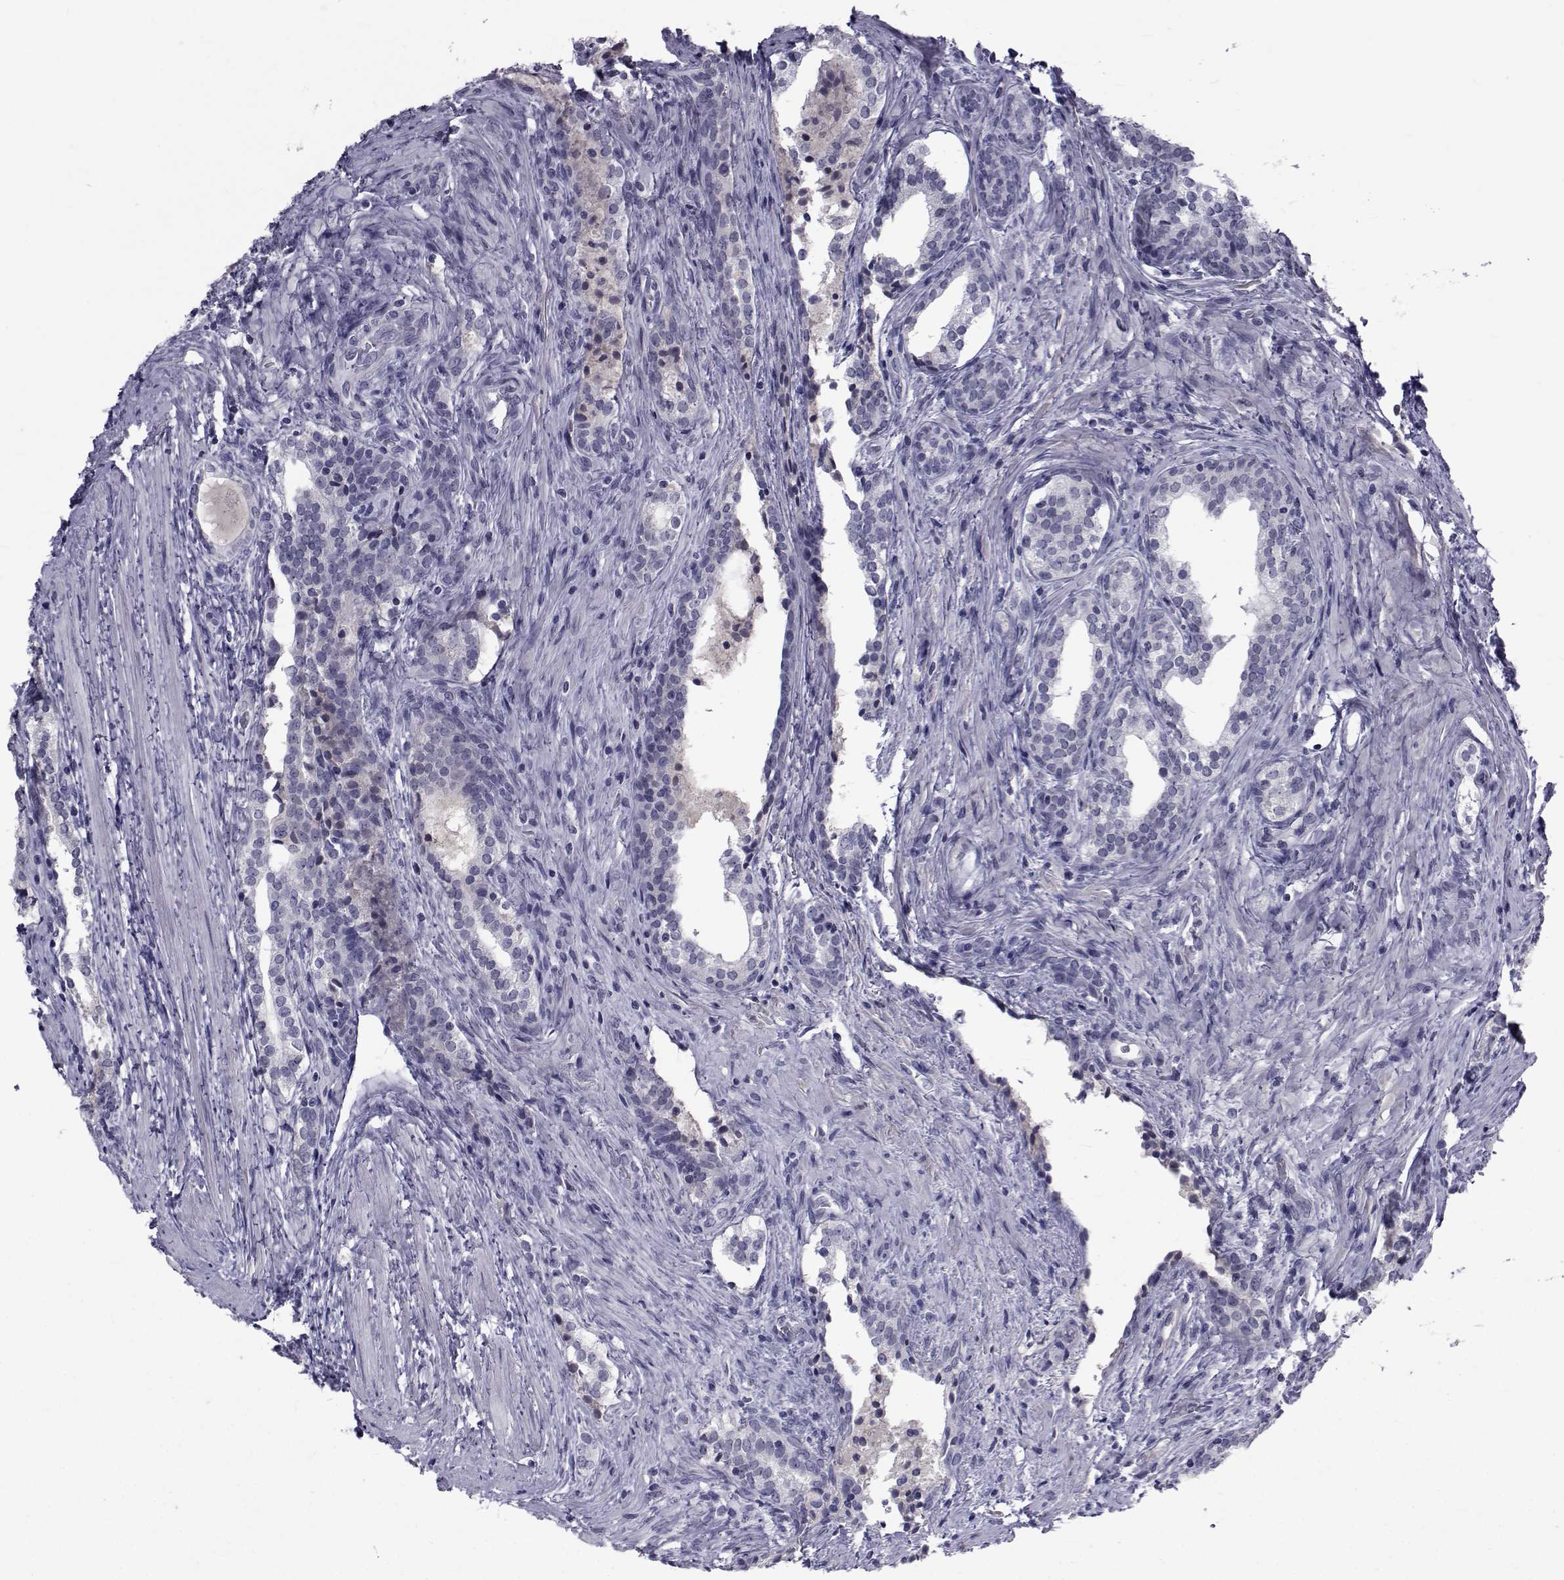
{"staining": {"intensity": "negative", "quantity": "none", "location": "none"}, "tissue": "prostate cancer", "cell_type": "Tumor cells", "image_type": "cancer", "snomed": [{"axis": "morphology", "description": "Adenocarcinoma, NOS"}, {"axis": "morphology", "description": "Adenocarcinoma, High grade"}, {"axis": "topography", "description": "Prostate"}], "caption": "This is an immunohistochemistry (IHC) micrograph of human prostate cancer. There is no staining in tumor cells.", "gene": "PAX2", "patient": {"sex": "male", "age": 61}}